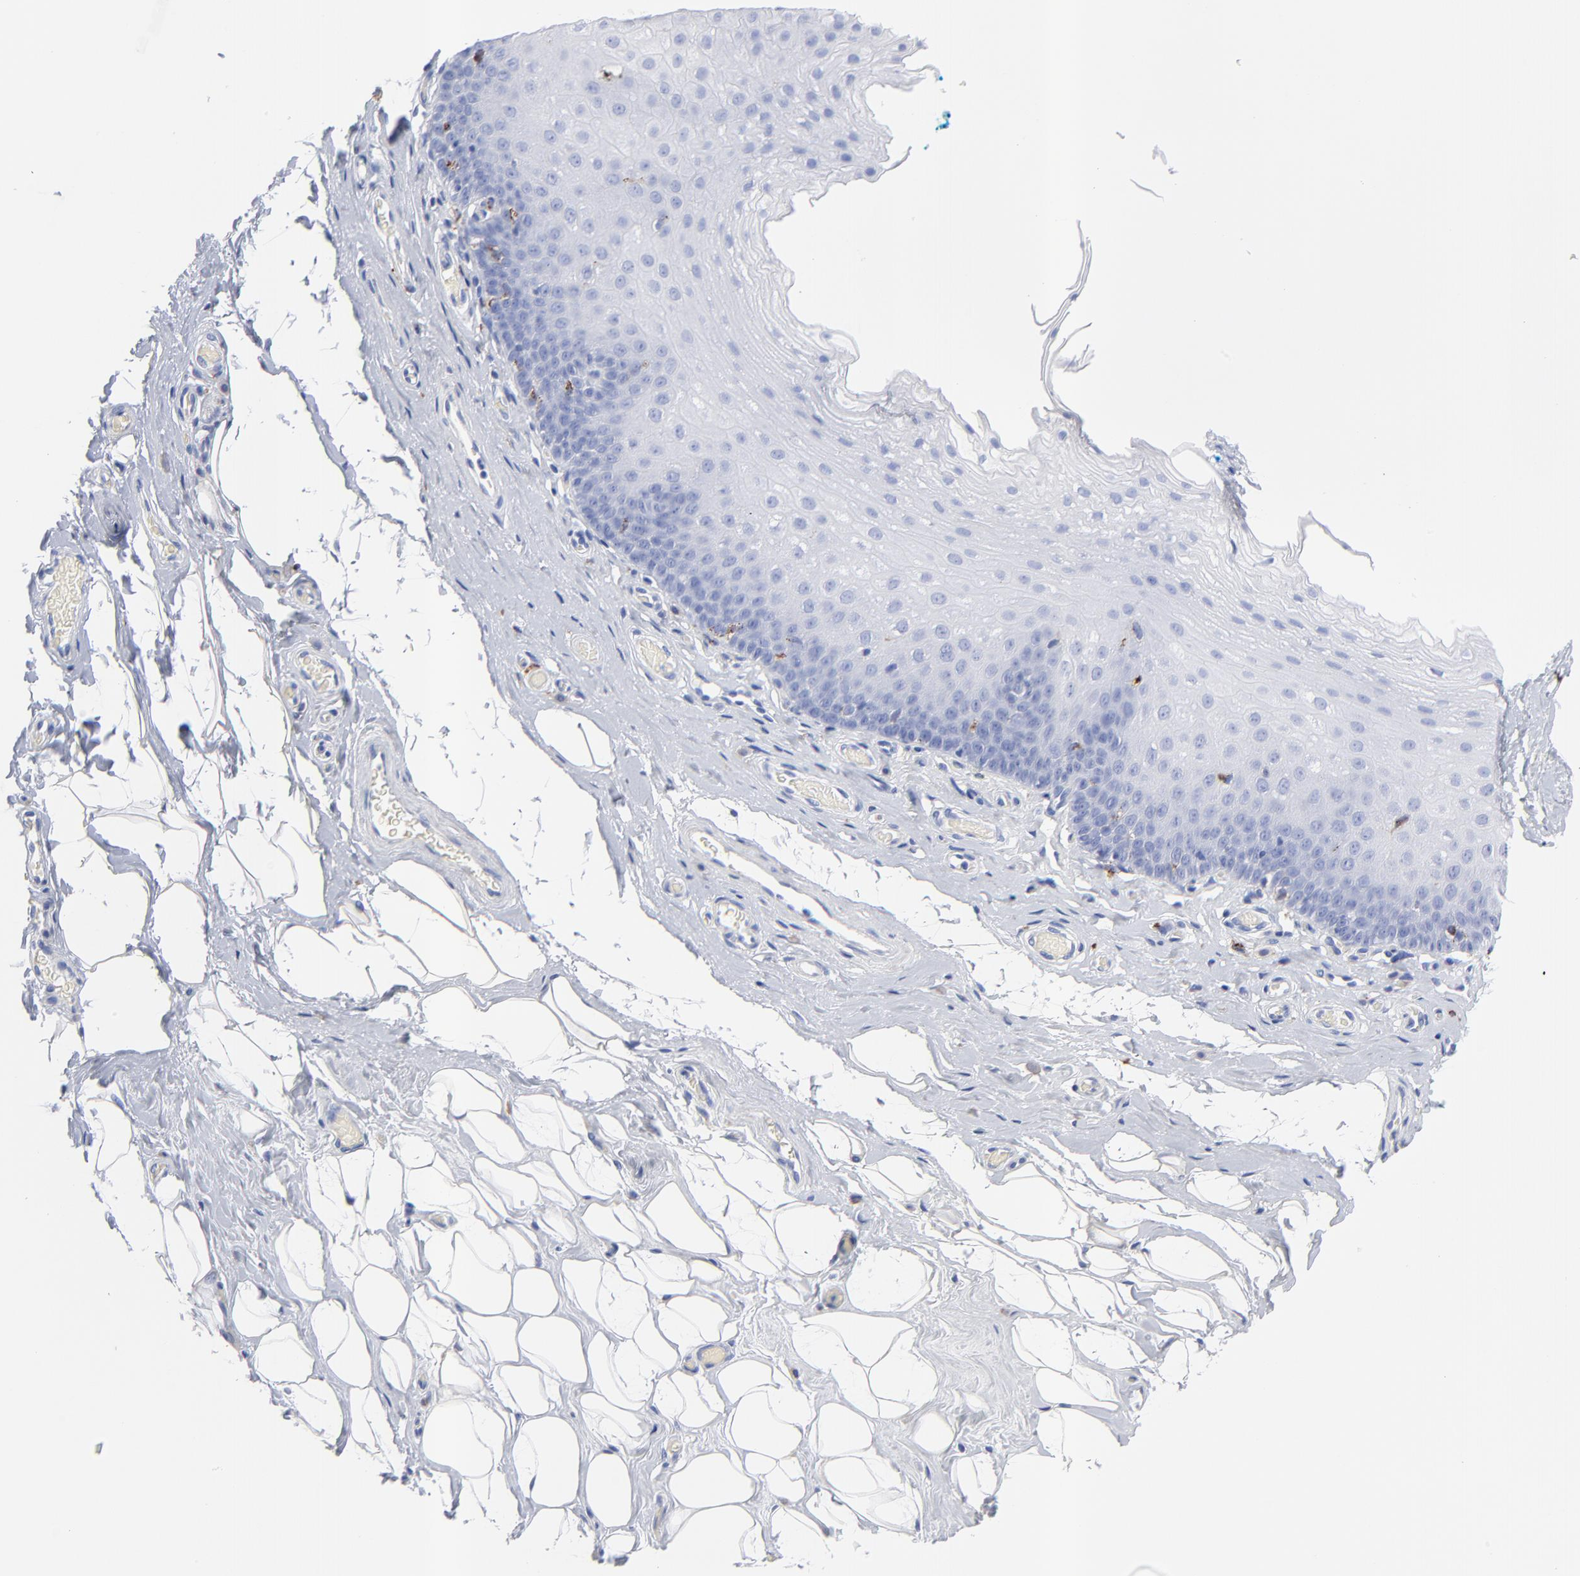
{"staining": {"intensity": "negative", "quantity": "none", "location": "none"}, "tissue": "nasopharynx", "cell_type": "Respiratory epithelial cells", "image_type": "normal", "snomed": [{"axis": "morphology", "description": "Normal tissue, NOS"}, {"axis": "topography", "description": "Nasopharynx"}], "caption": "Nasopharynx was stained to show a protein in brown. There is no significant positivity in respiratory epithelial cells. The staining was performed using DAB (3,3'-diaminobenzidine) to visualize the protein expression in brown, while the nuclei were stained in blue with hematoxylin (Magnification: 20x).", "gene": "CPVL", "patient": {"sex": "male", "age": 56}}